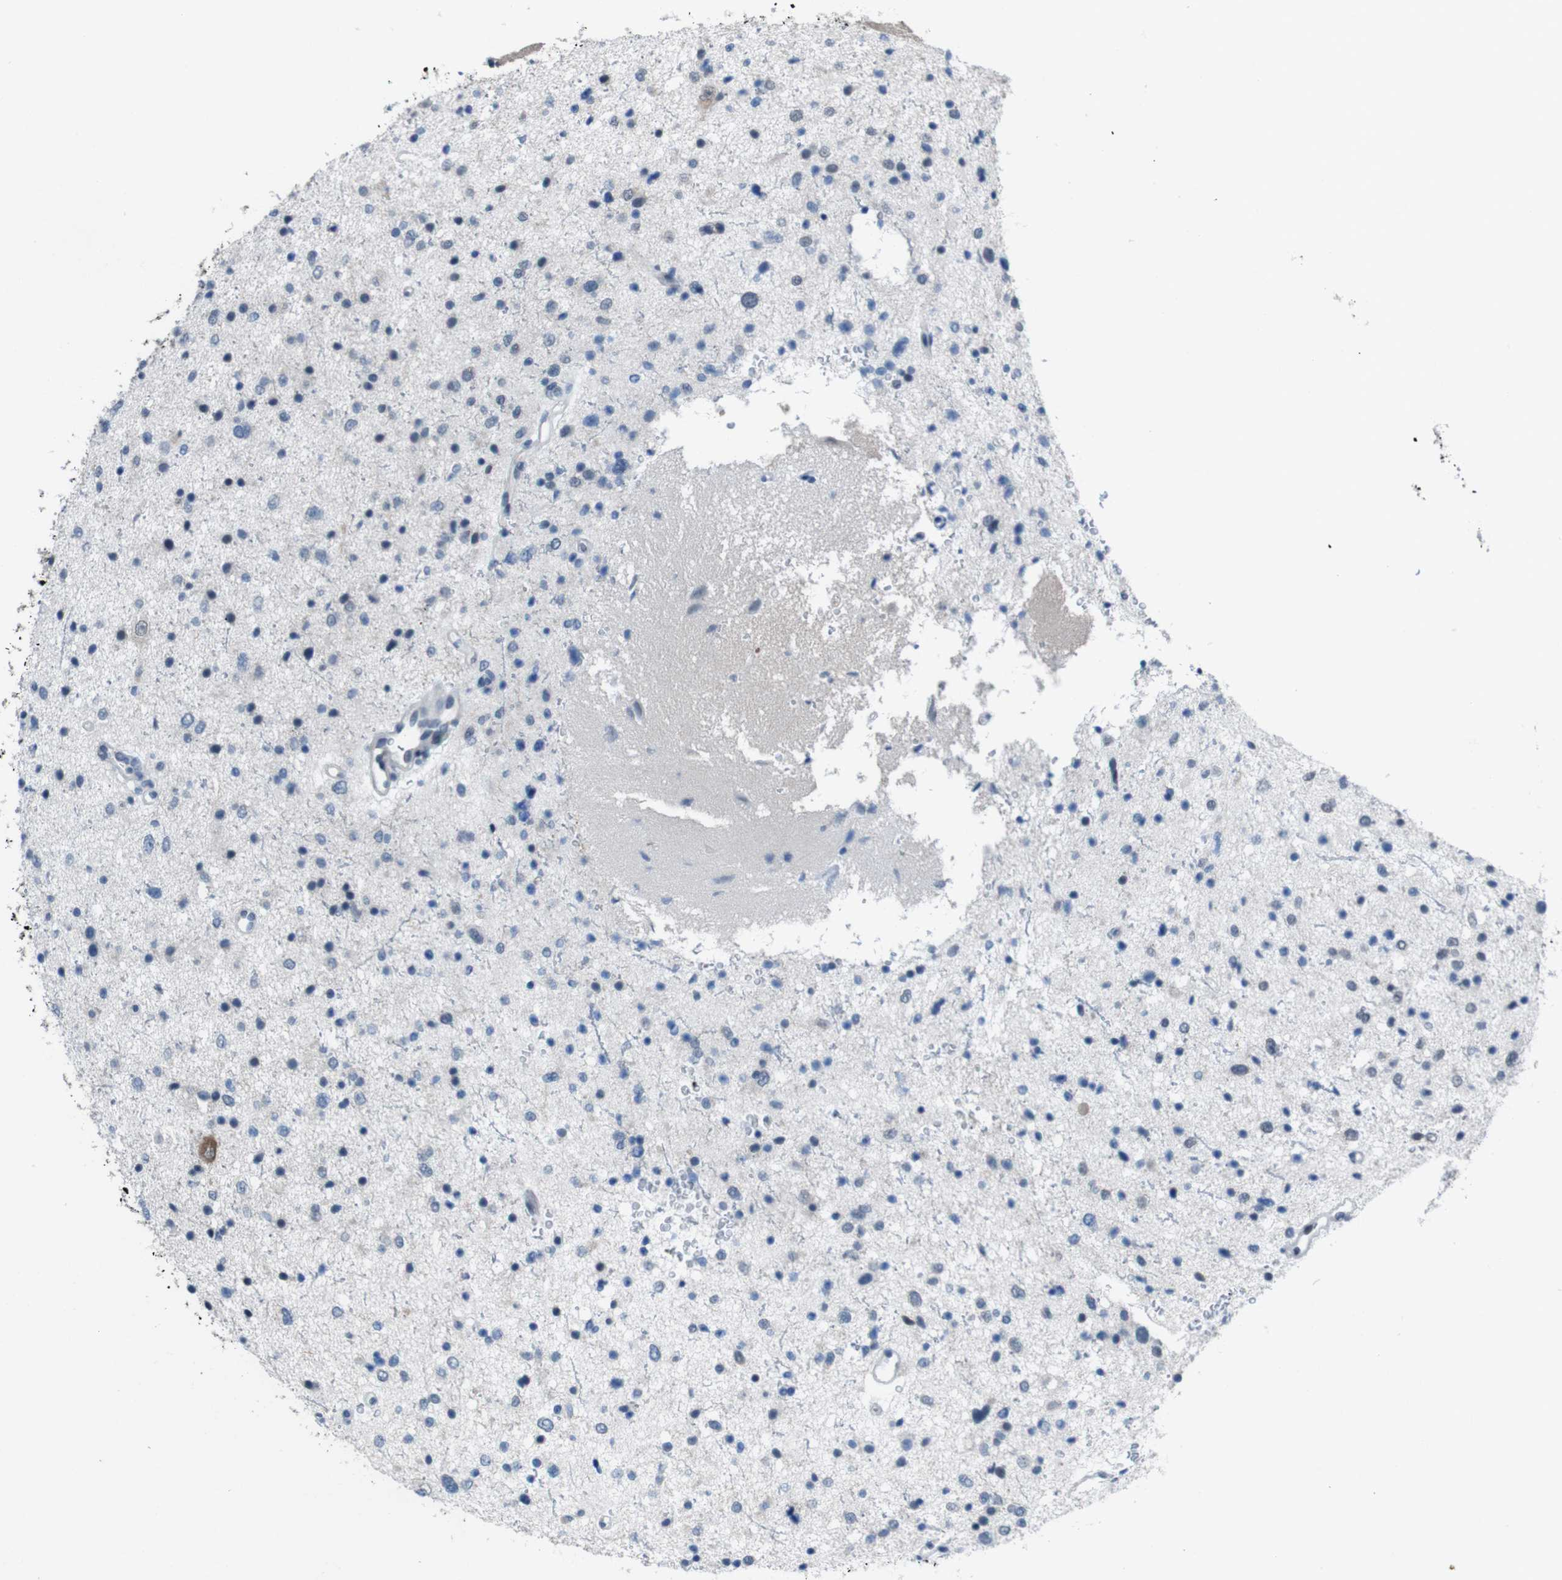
{"staining": {"intensity": "negative", "quantity": "none", "location": "none"}, "tissue": "glioma", "cell_type": "Tumor cells", "image_type": "cancer", "snomed": [{"axis": "morphology", "description": "Glioma, malignant, Low grade"}, {"axis": "topography", "description": "Brain"}], "caption": "Immunohistochemistry of glioma shows no positivity in tumor cells. (IHC, brightfield microscopy, high magnification).", "gene": "CDHR2", "patient": {"sex": "female", "age": 37}}